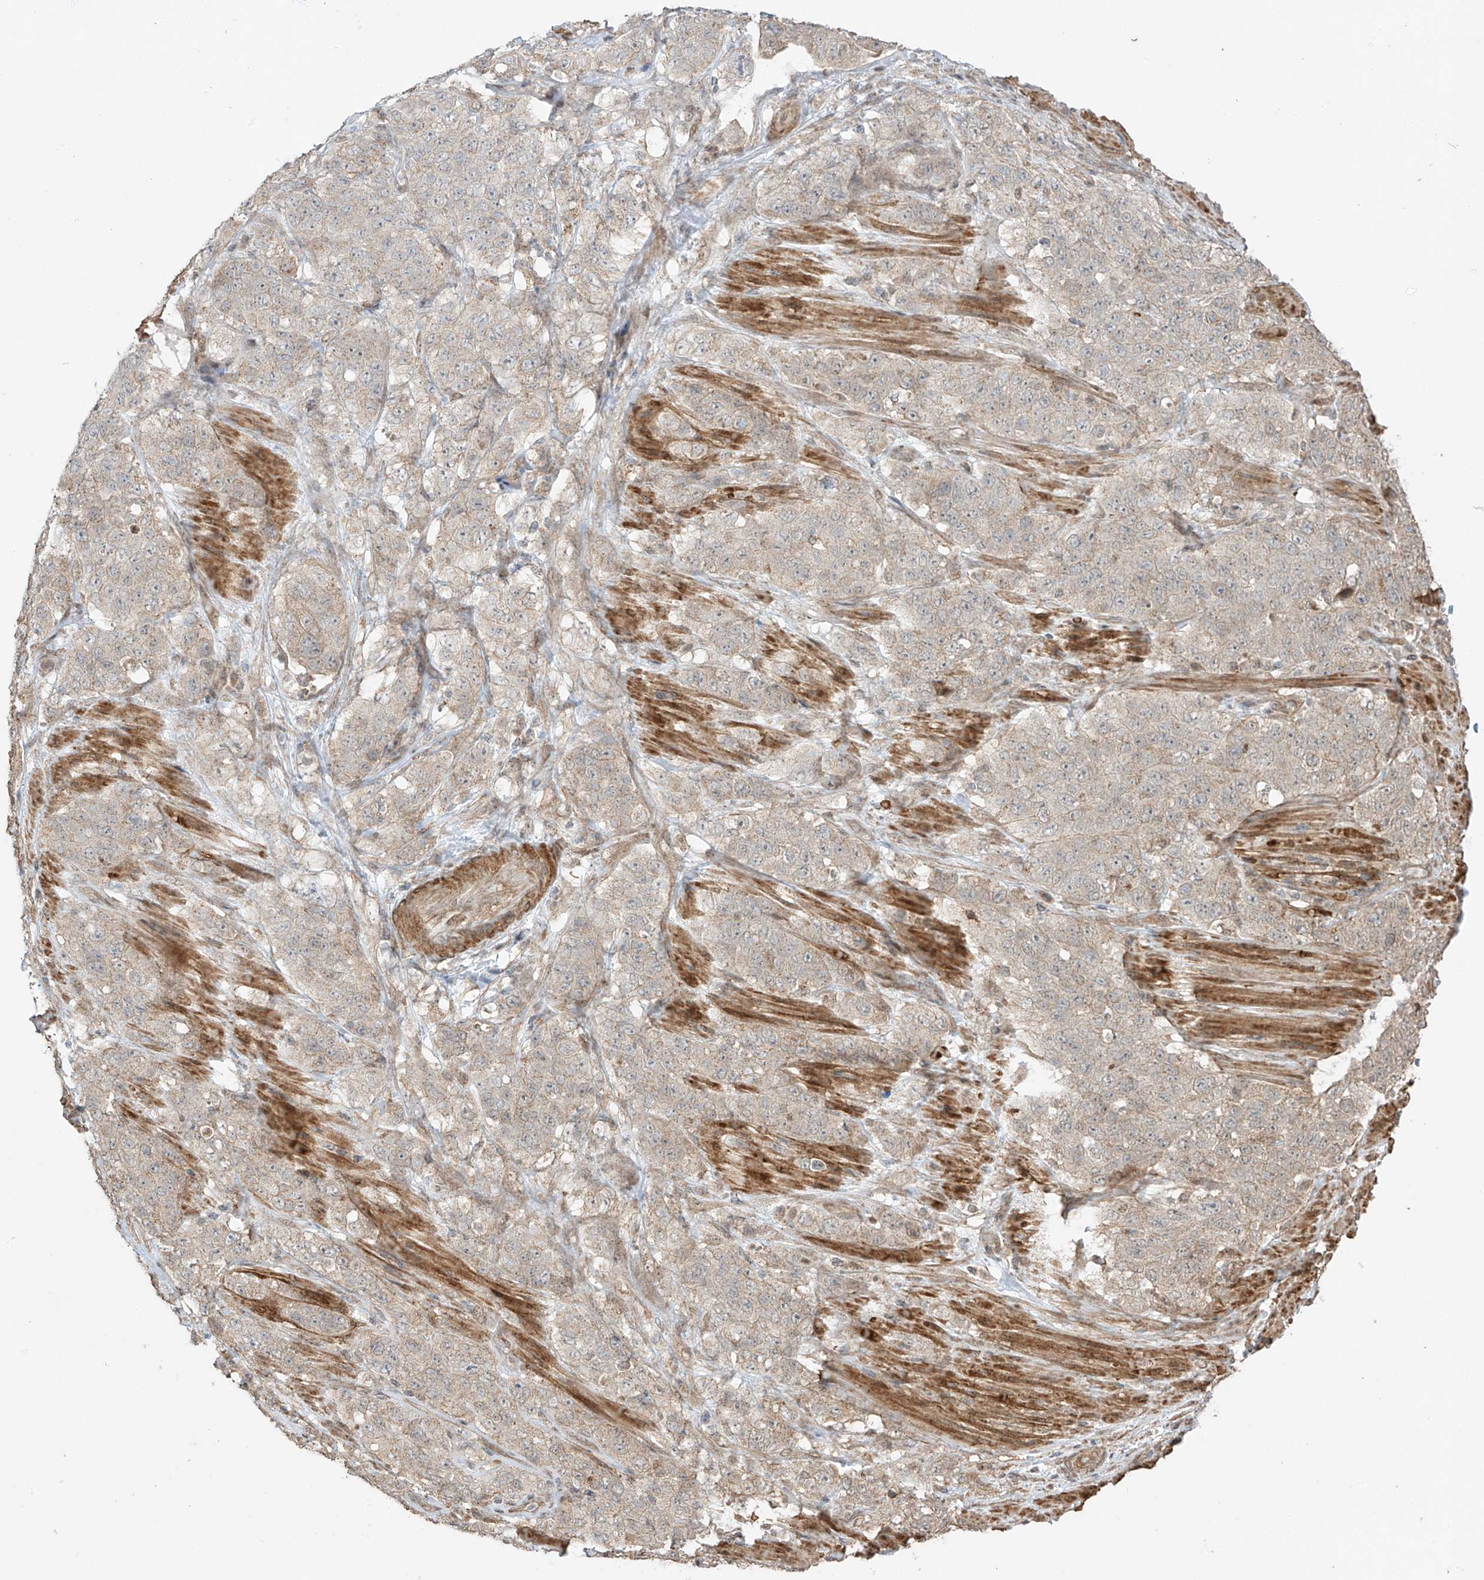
{"staining": {"intensity": "weak", "quantity": "25%-75%", "location": "cytoplasmic/membranous"}, "tissue": "stomach cancer", "cell_type": "Tumor cells", "image_type": "cancer", "snomed": [{"axis": "morphology", "description": "Adenocarcinoma, NOS"}, {"axis": "topography", "description": "Stomach"}], "caption": "This photomicrograph exhibits stomach adenocarcinoma stained with immunohistochemistry to label a protein in brown. The cytoplasmic/membranous of tumor cells show weak positivity for the protein. Nuclei are counter-stained blue.", "gene": "ABCD1", "patient": {"sex": "male", "age": 48}}